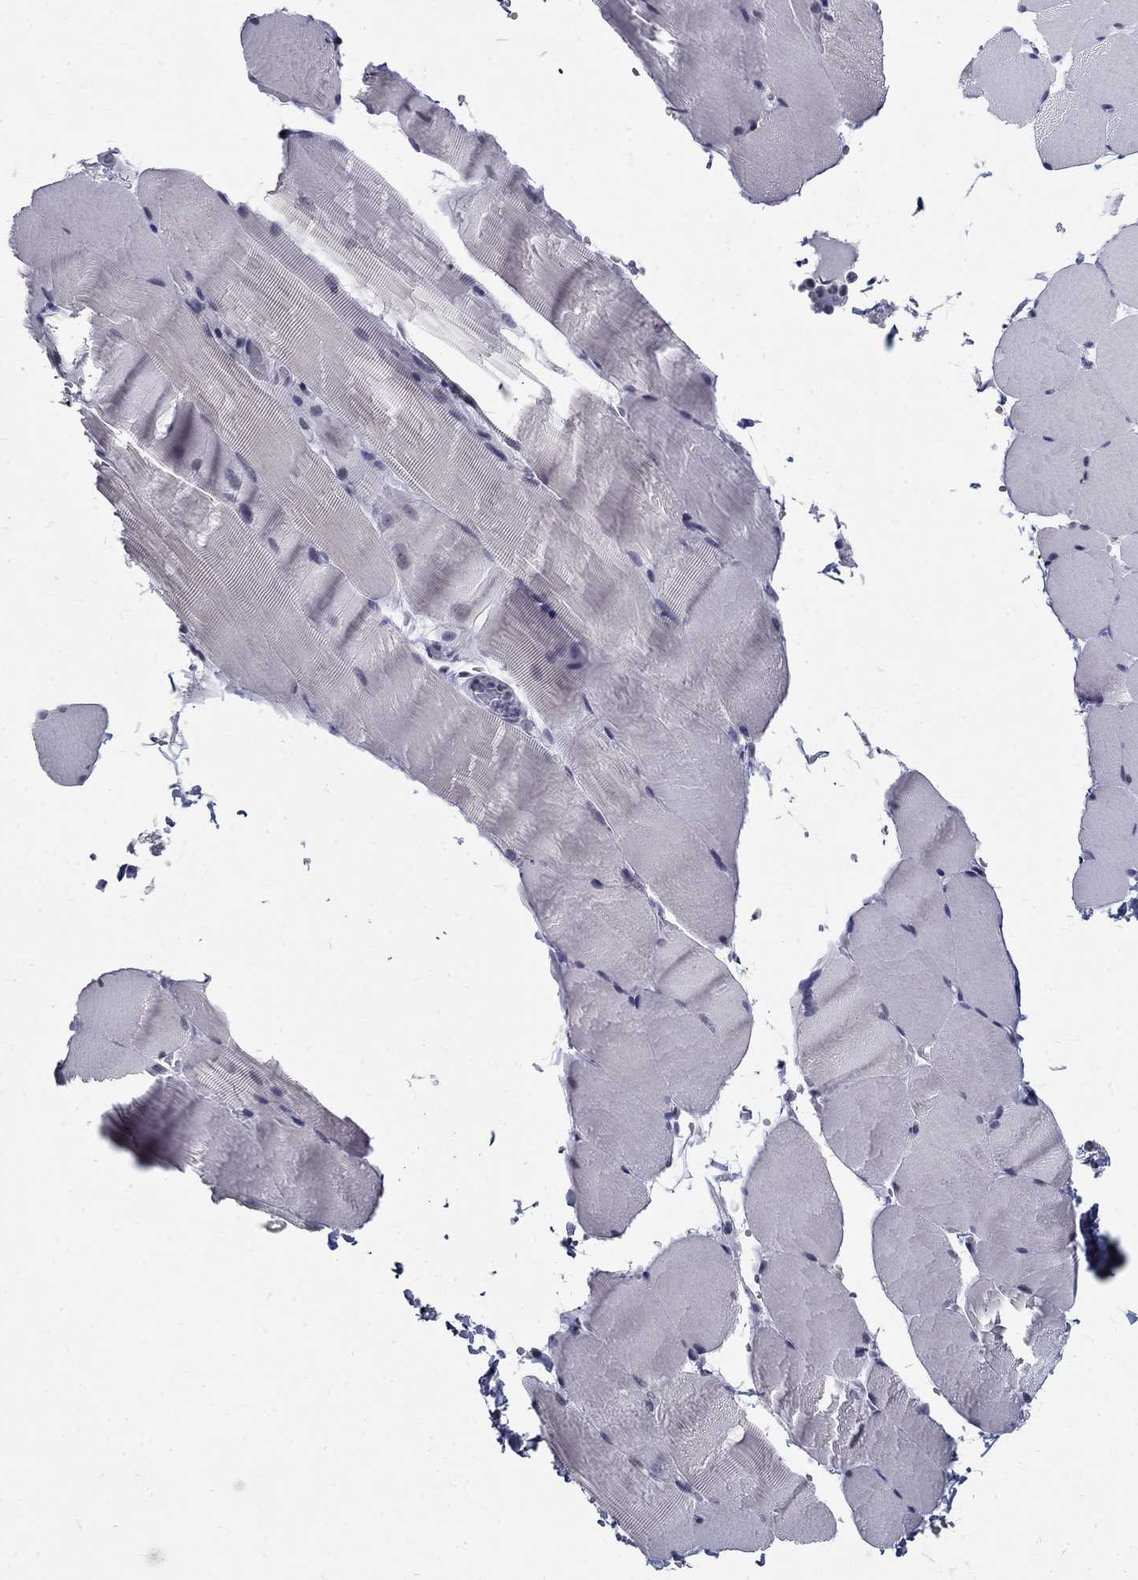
{"staining": {"intensity": "negative", "quantity": "none", "location": "none"}, "tissue": "skeletal muscle", "cell_type": "Myocytes", "image_type": "normal", "snomed": [{"axis": "morphology", "description": "Normal tissue, NOS"}, {"axis": "topography", "description": "Skeletal muscle"}], "caption": "IHC photomicrograph of unremarkable skeletal muscle stained for a protein (brown), which displays no expression in myocytes. (DAB (3,3'-diaminobenzidine) IHC with hematoxylin counter stain).", "gene": "BHLHE22", "patient": {"sex": "female", "age": 37}}